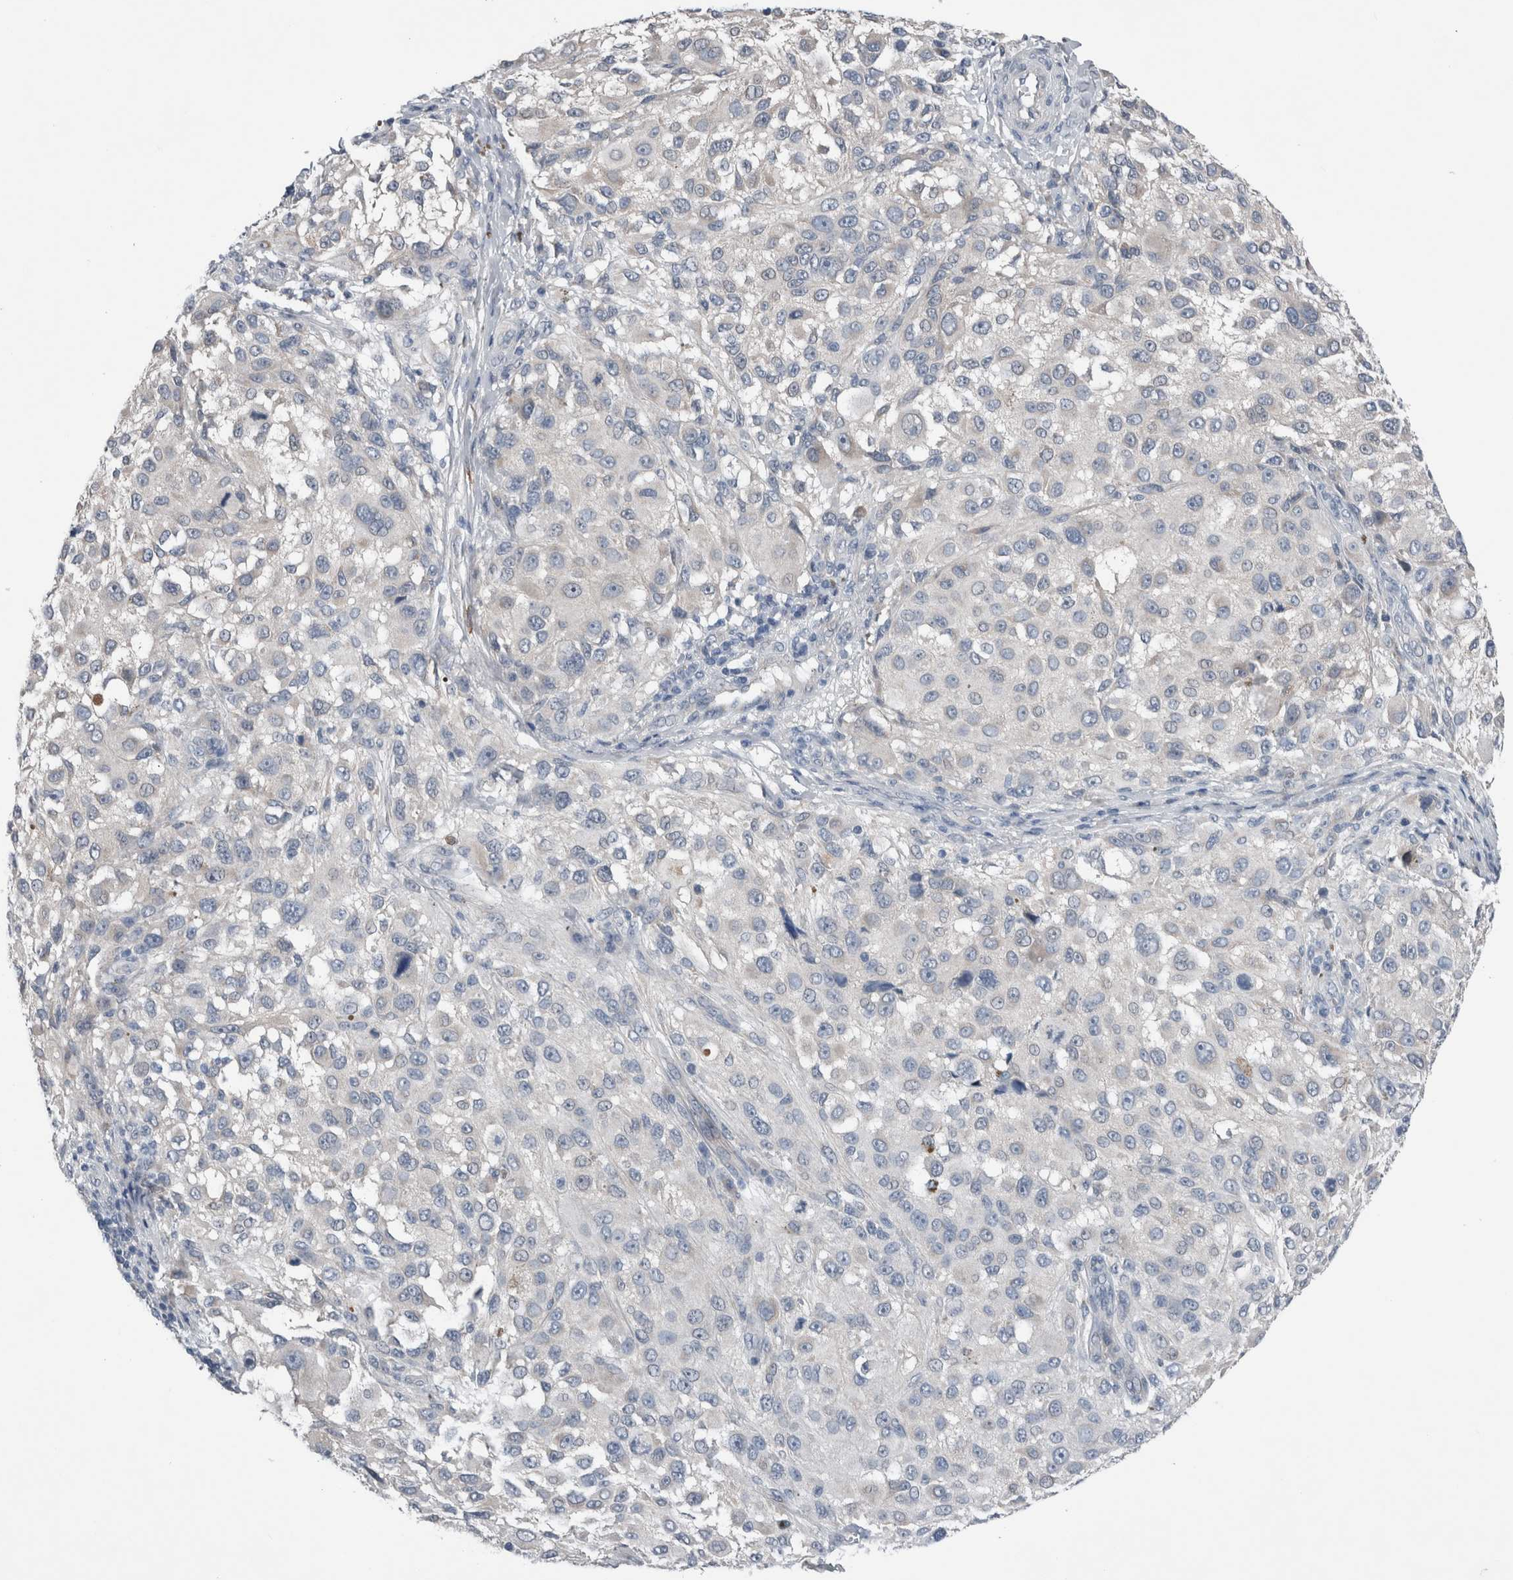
{"staining": {"intensity": "negative", "quantity": "none", "location": "none"}, "tissue": "melanoma", "cell_type": "Tumor cells", "image_type": "cancer", "snomed": [{"axis": "morphology", "description": "Necrosis, NOS"}, {"axis": "morphology", "description": "Malignant melanoma, NOS"}, {"axis": "topography", "description": "Skin"}], "caption": "Immunohistochemistry (IHC) image of neoplastic tissue: human malignant melanoma stained with DAB (3,3'-diaminobenzidine) displays no significant protein staining in tumor cells.", "gene": "CRNN", "patient": {"sex": "female", "age": 87}}